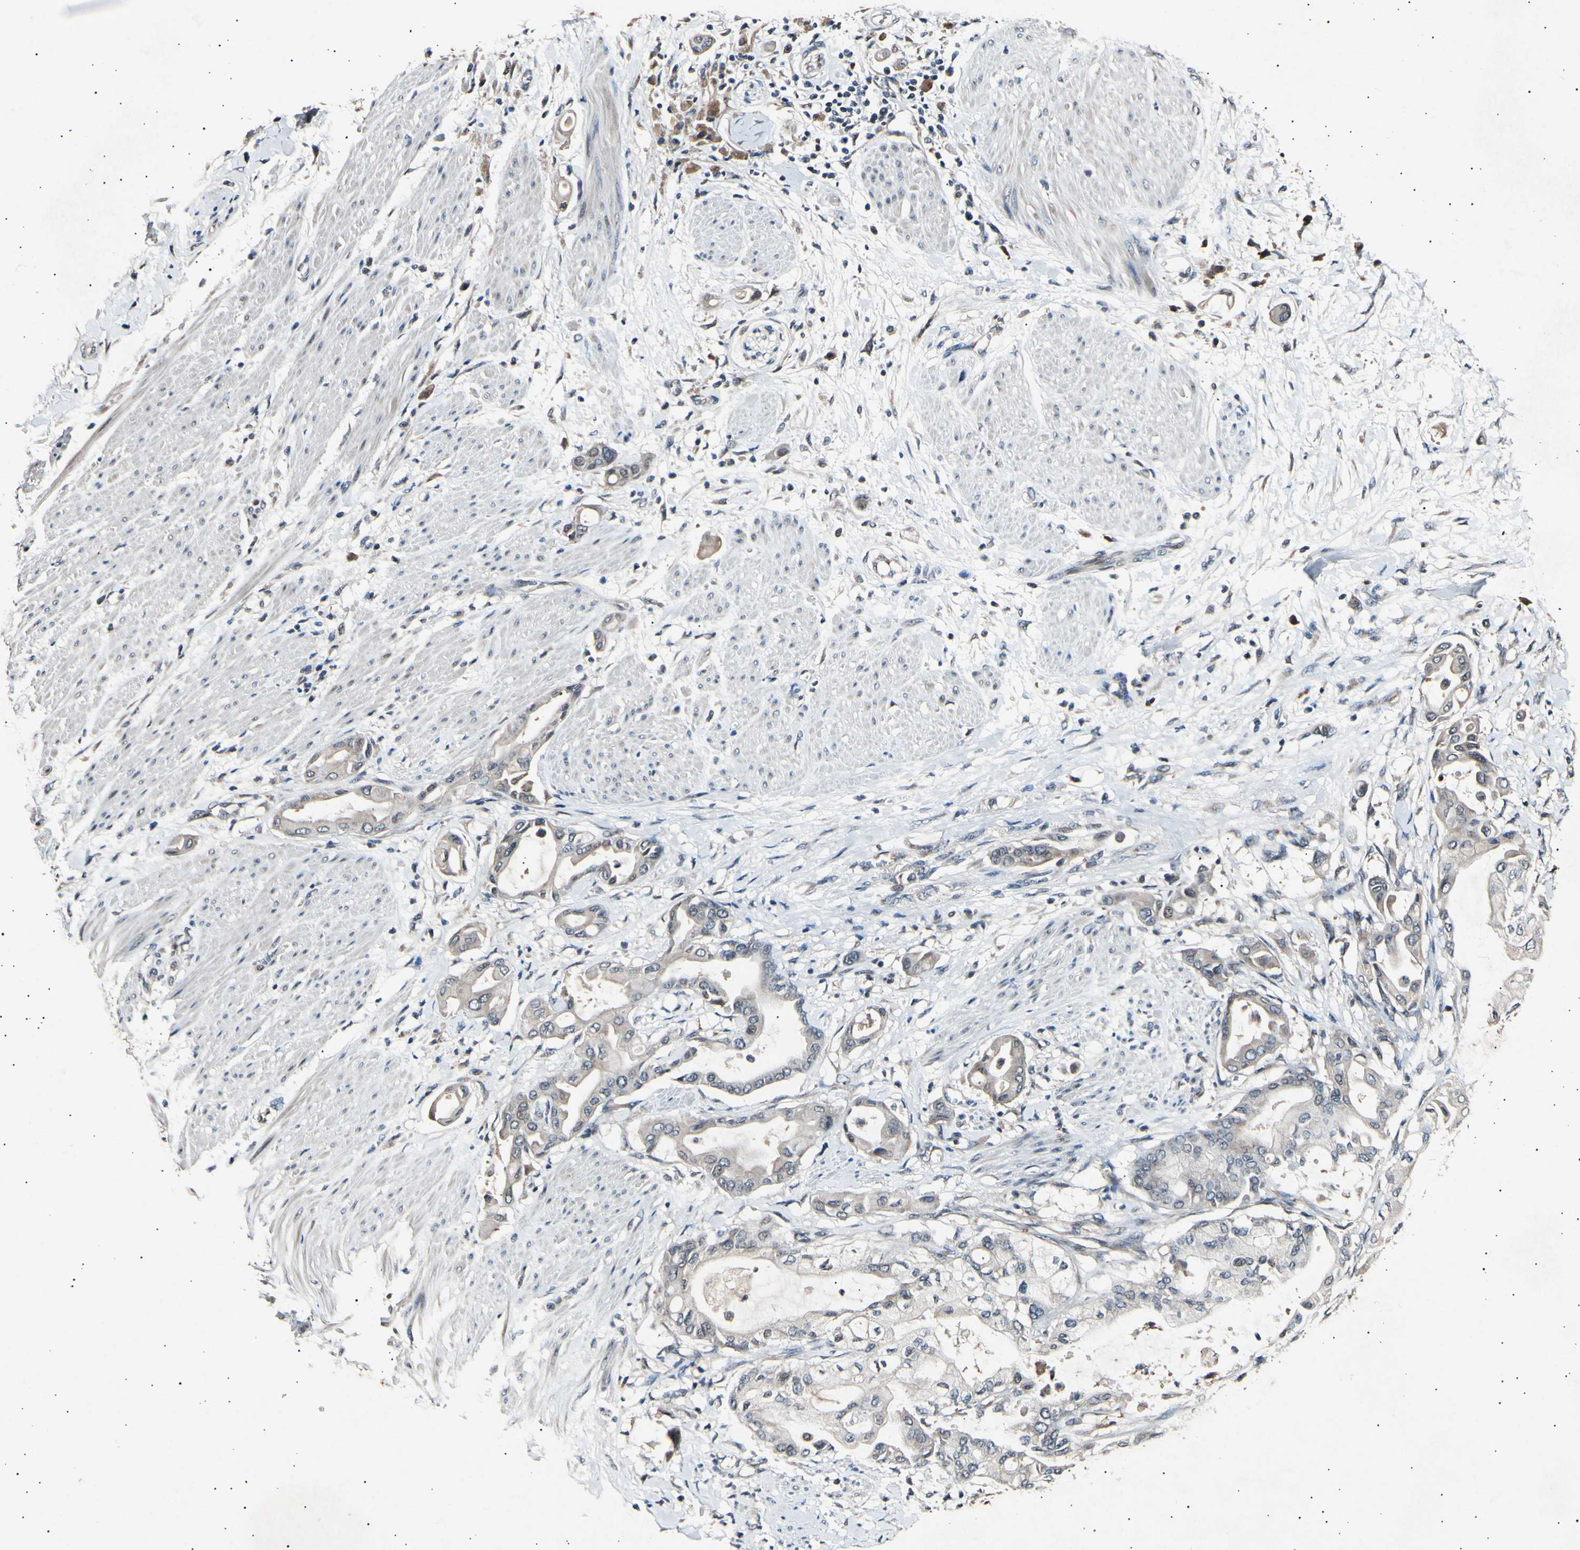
{"staining": {"intensity": "weak", "quantity": "<25%", "location": "cytoplasmic/membranous"}, "tissue": "pancreatic cancer", "cell_type": "Tumor cells", "image_type": "cancer", "snomed": [{"axis": "morphology", "description": "Adenocarcinoma, NOS"}, {"axis": "morphology", "description": "Adenocarcinoma, metastatic, NOS"}, {"axis": "topography", "description": "Lymph node"}, {"axis": "topography", "description": "Pancreas"}, {"axis": "topography", "description": "Duodenum"}], "caption": "Pancreatic metastatic adenocarcinoma stained for a protein using immunohistochemistry demonstrates no expression tumor cells.", "gene": "ADCY3", "patient": {"sex": "female", "age": 64}}